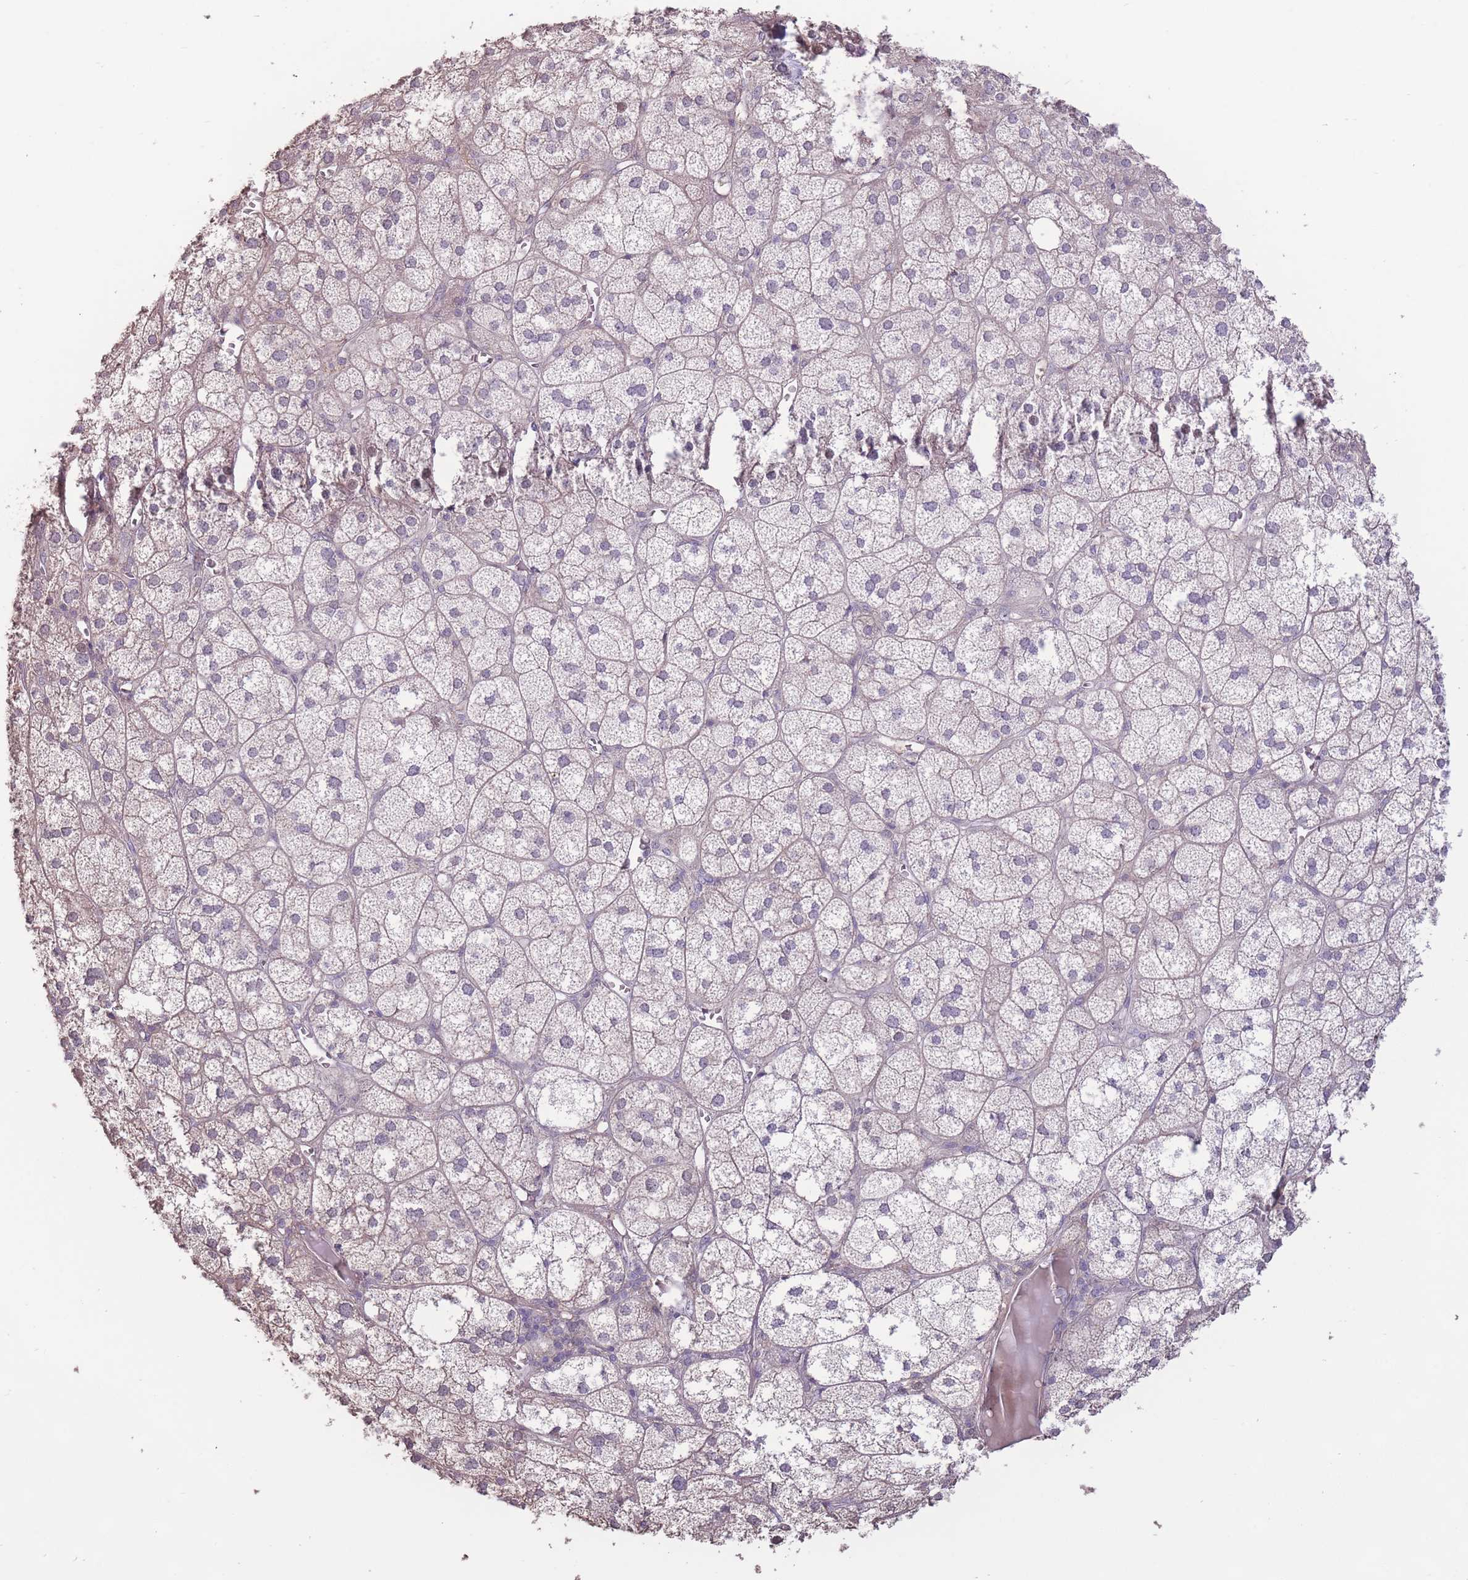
{"staining": {"intensity": "weak", "quantity": "<25%", "location": "cytoplasmic/membranous"}, "tissue": "adrenal gland", "cell_type": "Glandular cells", "image_type": "normal", "snomed": [{"axis": "morphology", "description": "Normal tissue, NOS"}, {"axis": "topography", "description": "Adrenal gland"}], "caption": "Immunohistochemistry of normal human adrenal gland shows no staining in glandular cells. (IHC, brightfield microscopy, high magnification).", "gene": "RSPH10B2", "patient": {"sex": "female", "age": 61}}